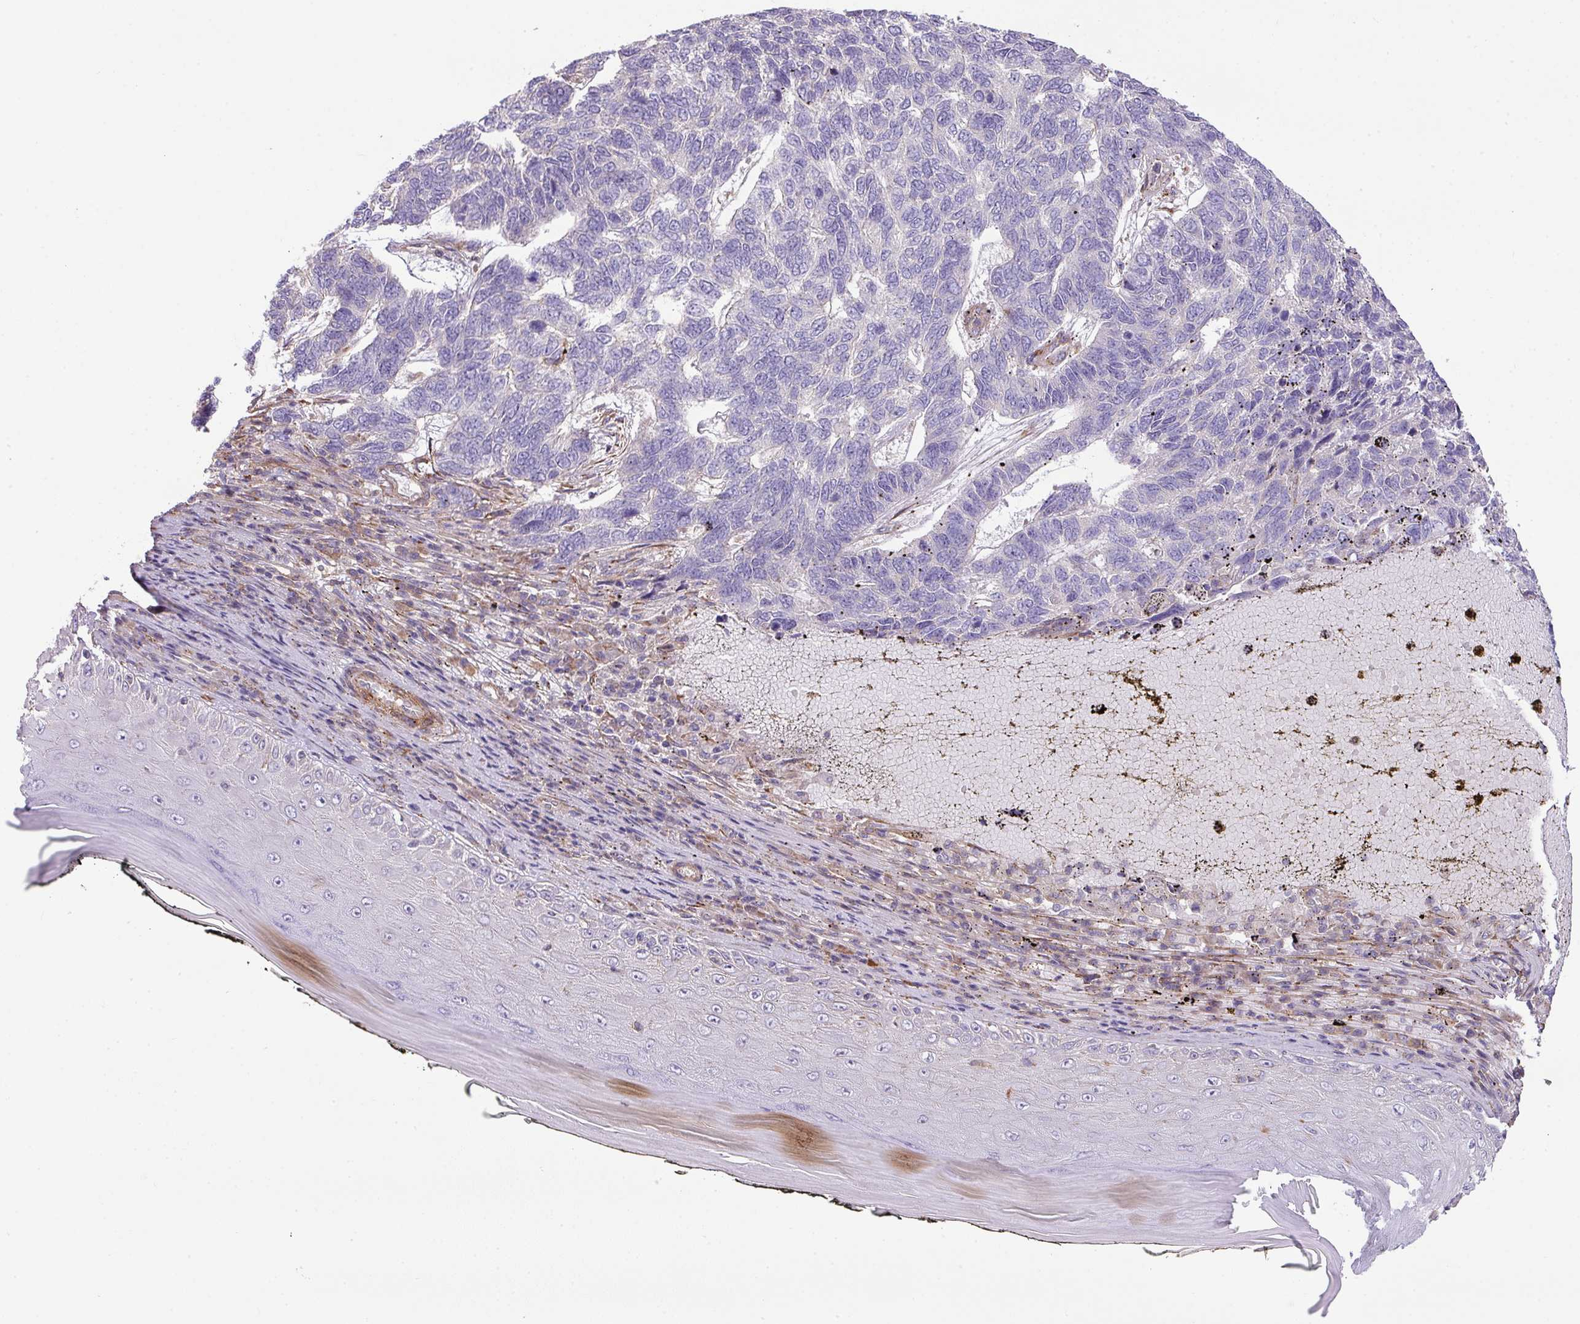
{"staining": {"intensity": "negative", "quantity": "none", "location": "none"}, "tissue": "skin cancer", "cell_type": "Tumor cells", "image_type": "cancer", "snomed": [{"axis": "morphology", "description": "Basal cell carcinoma"}, {"axis": "topography", "description": "Skin"}], "caption": "The photomicrograph exhibits no significant staining in tumor cells of skin basal cell carcinoma.", "gene": "LRRC41", "patient": {"sex": "female", "age": 65}}